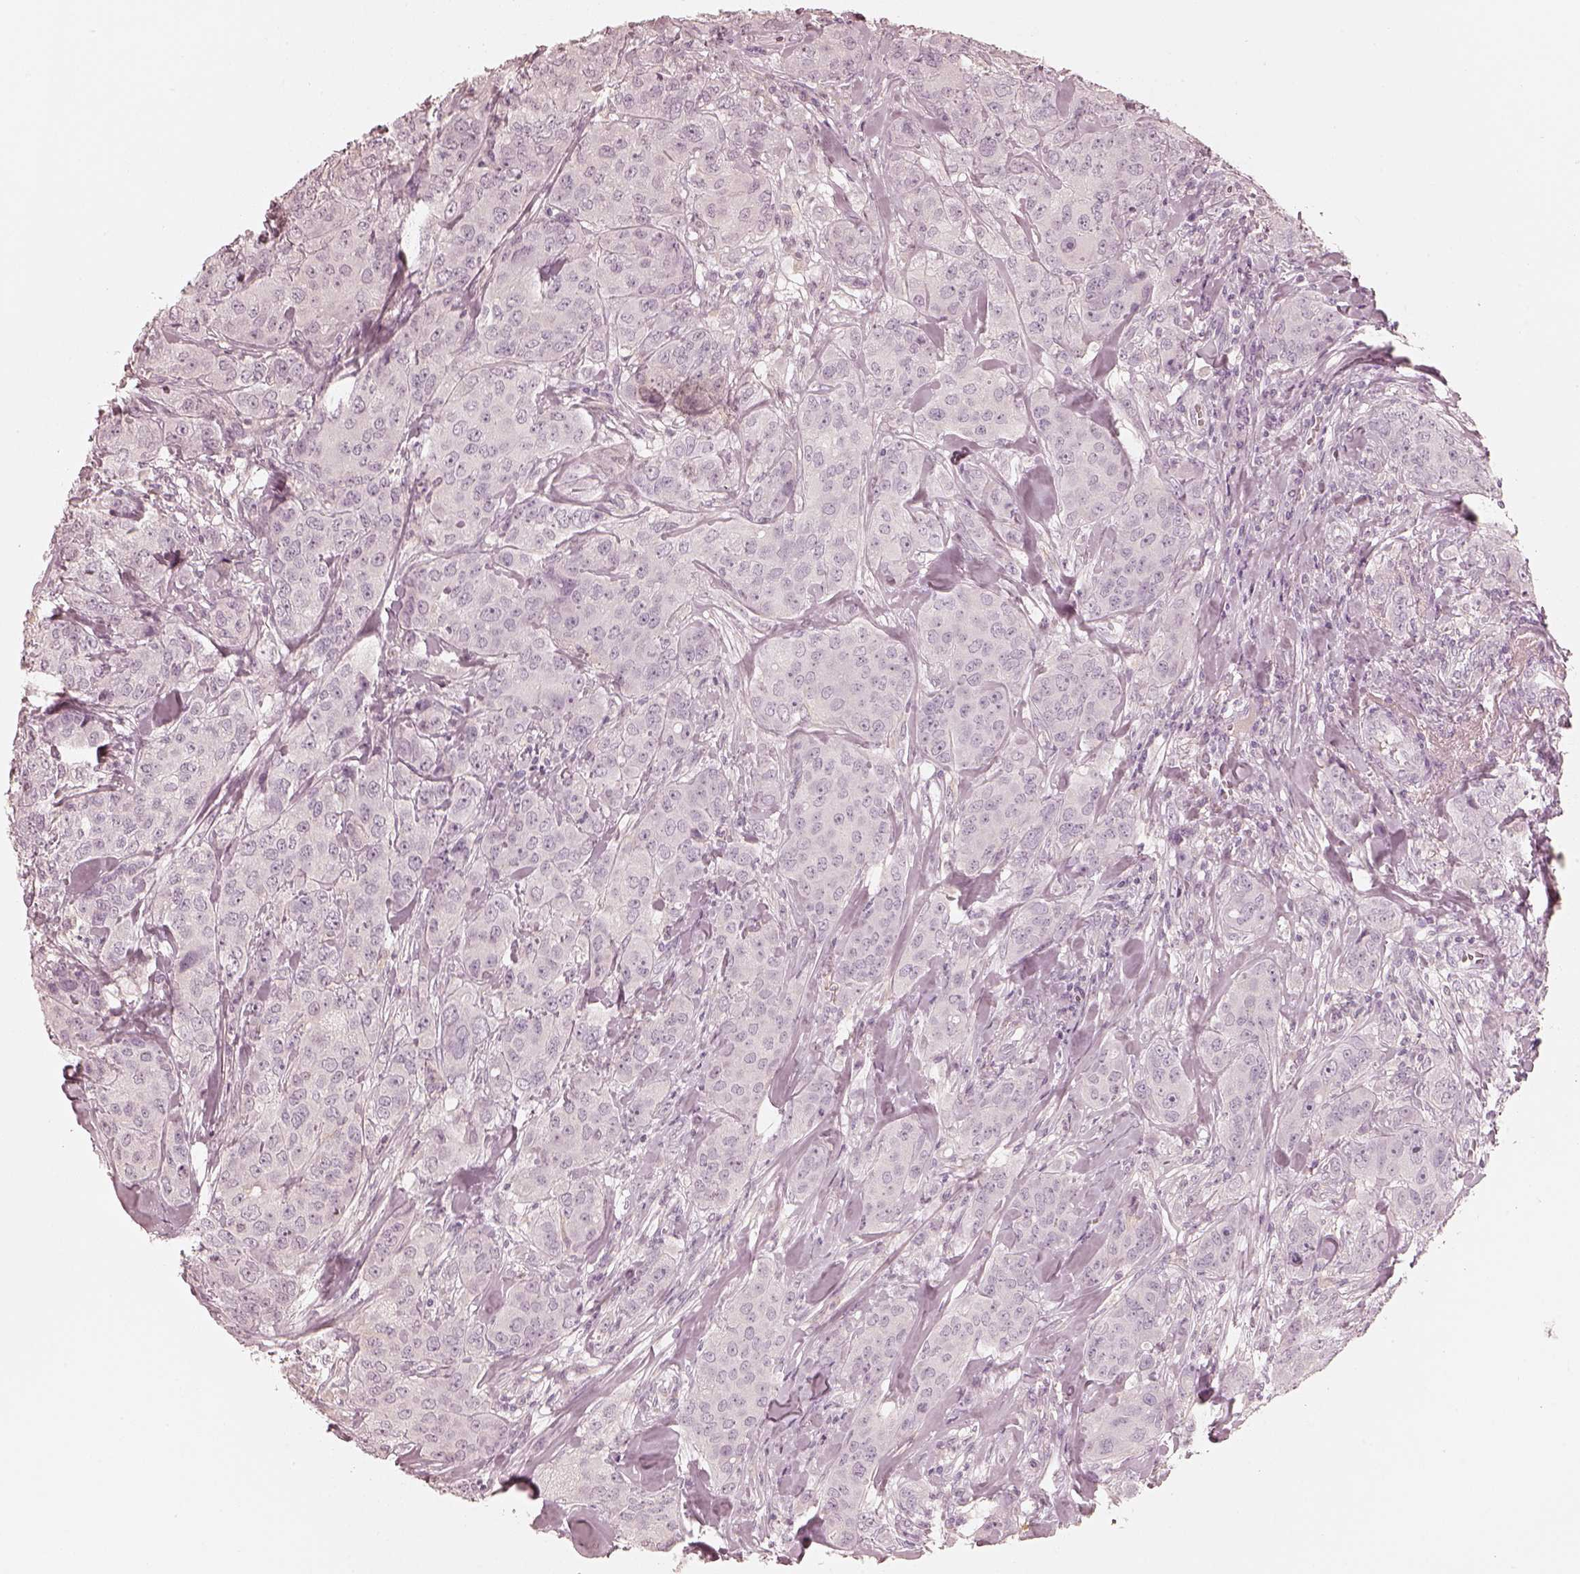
{"staining": {"intensity": "negative", "quantity": "none", "location": "none"}, "tissue": "breast cancer", "cell_type": "Tumor cells", "image_type": "cancer", "snomed": [{"axis": "morphology", "description": "Duct carcinoma"}, {"axis": "topography", "description": "Breast"}], "caption": "There is no significant positivity in tumor cells of breast cancer (infiltrating ductal carcinoma).", "gene": "CALR3", "patient": {"sex": "female", "age": 43}}